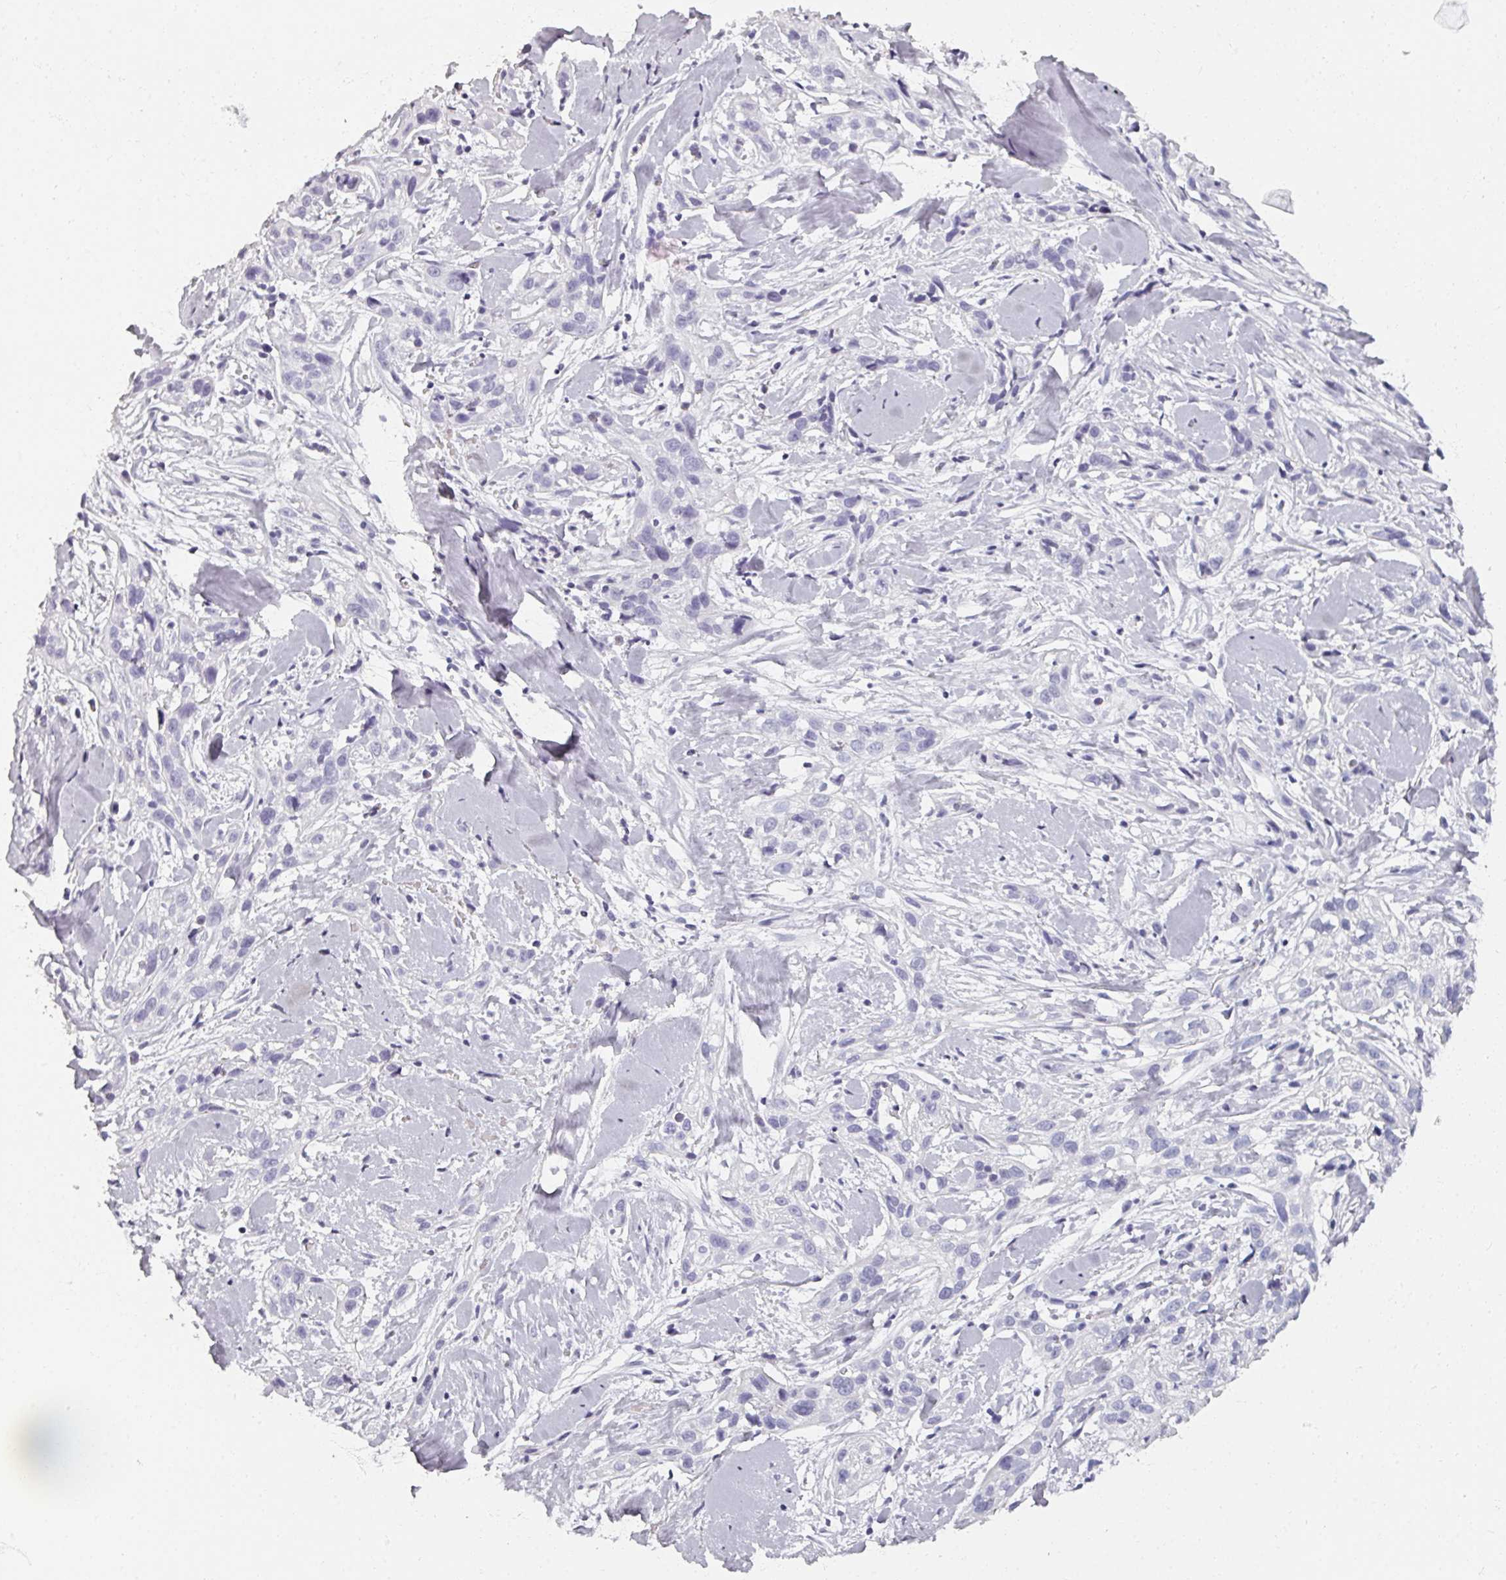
{"staining": {"intensity": "negative", "quantity": "none", "location": "none"}, "tissue": "skin cancer", "cell_type": "Tumor cells", "image_type": "cancer", "snomed": [{"axis": "morphology", "description": "Squamous cell carcinoma, NOS"}, {"axis": "topography", "description": "Skin"}], "caption": "Protein analysis of skin cancer (squamous cell carcinoma) exhibits no significant expression in tumor cells.", "gene": "REG3G", "patient": {"sex": "male", "age": 82}}